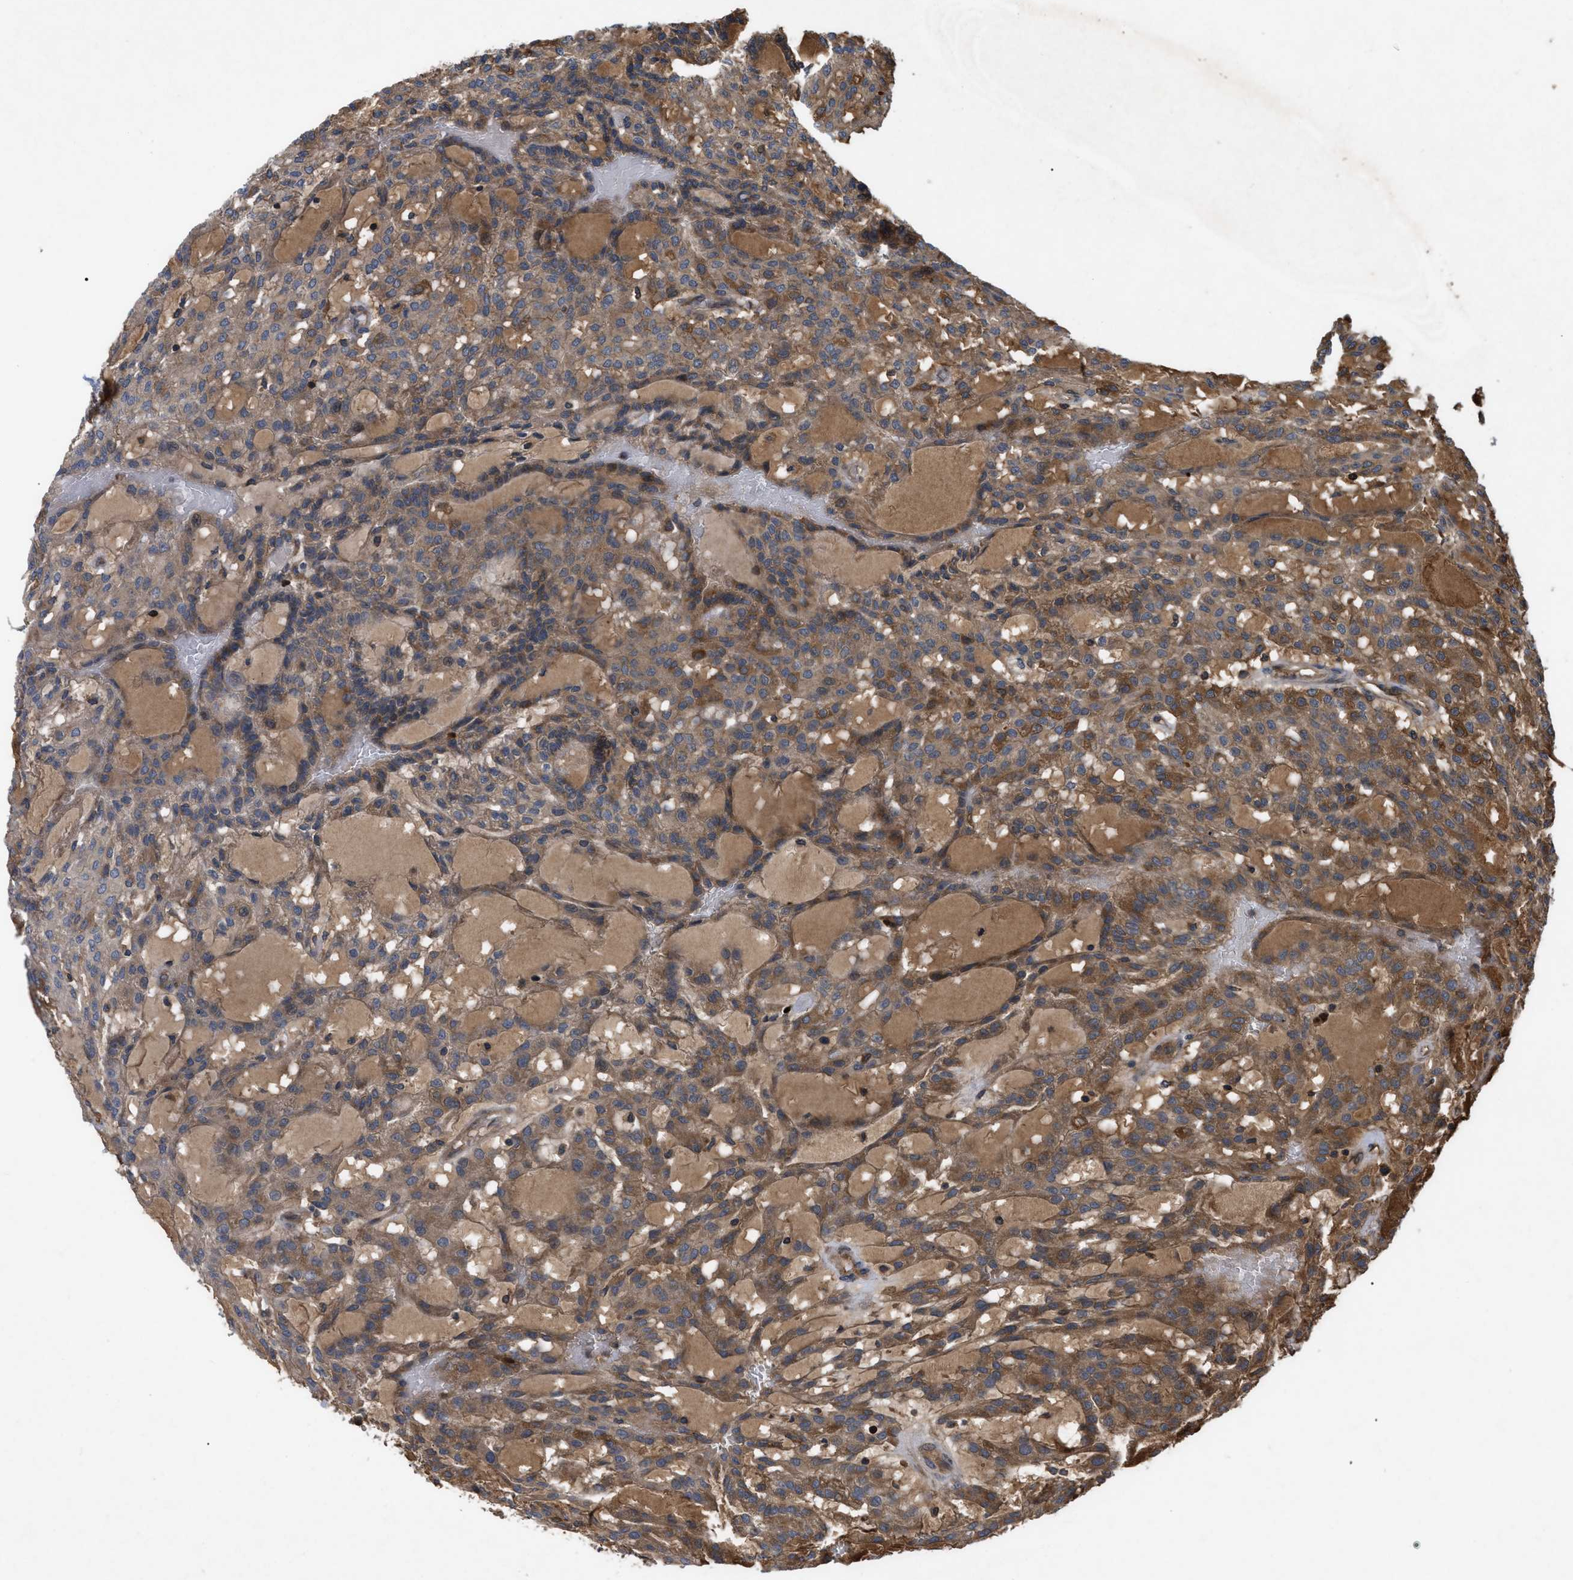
{"staining": {"intensity": "moderate", "quantity": ">75%", "location": "cytoplasmic/membranous"}, "tissue": "renal cancer", "cell_type": "Tumor cells", "image_type": "cancer", "snomed": [{"axis": "morphology", "description": "Adenocarcinoma, NOS"}, {"axis": "topography", "description": "Kidney"}], "caption": "Immunohistochemistry (IHC) image of human renal adenocarcinoma stained for a protein (brown), which reveals medium levels of moderate cytoplasmic/membranous positivity in approximately >75% of tumor cells.", "gene": "RAB2A", "patient": {"sex": "male", "age": 63}}